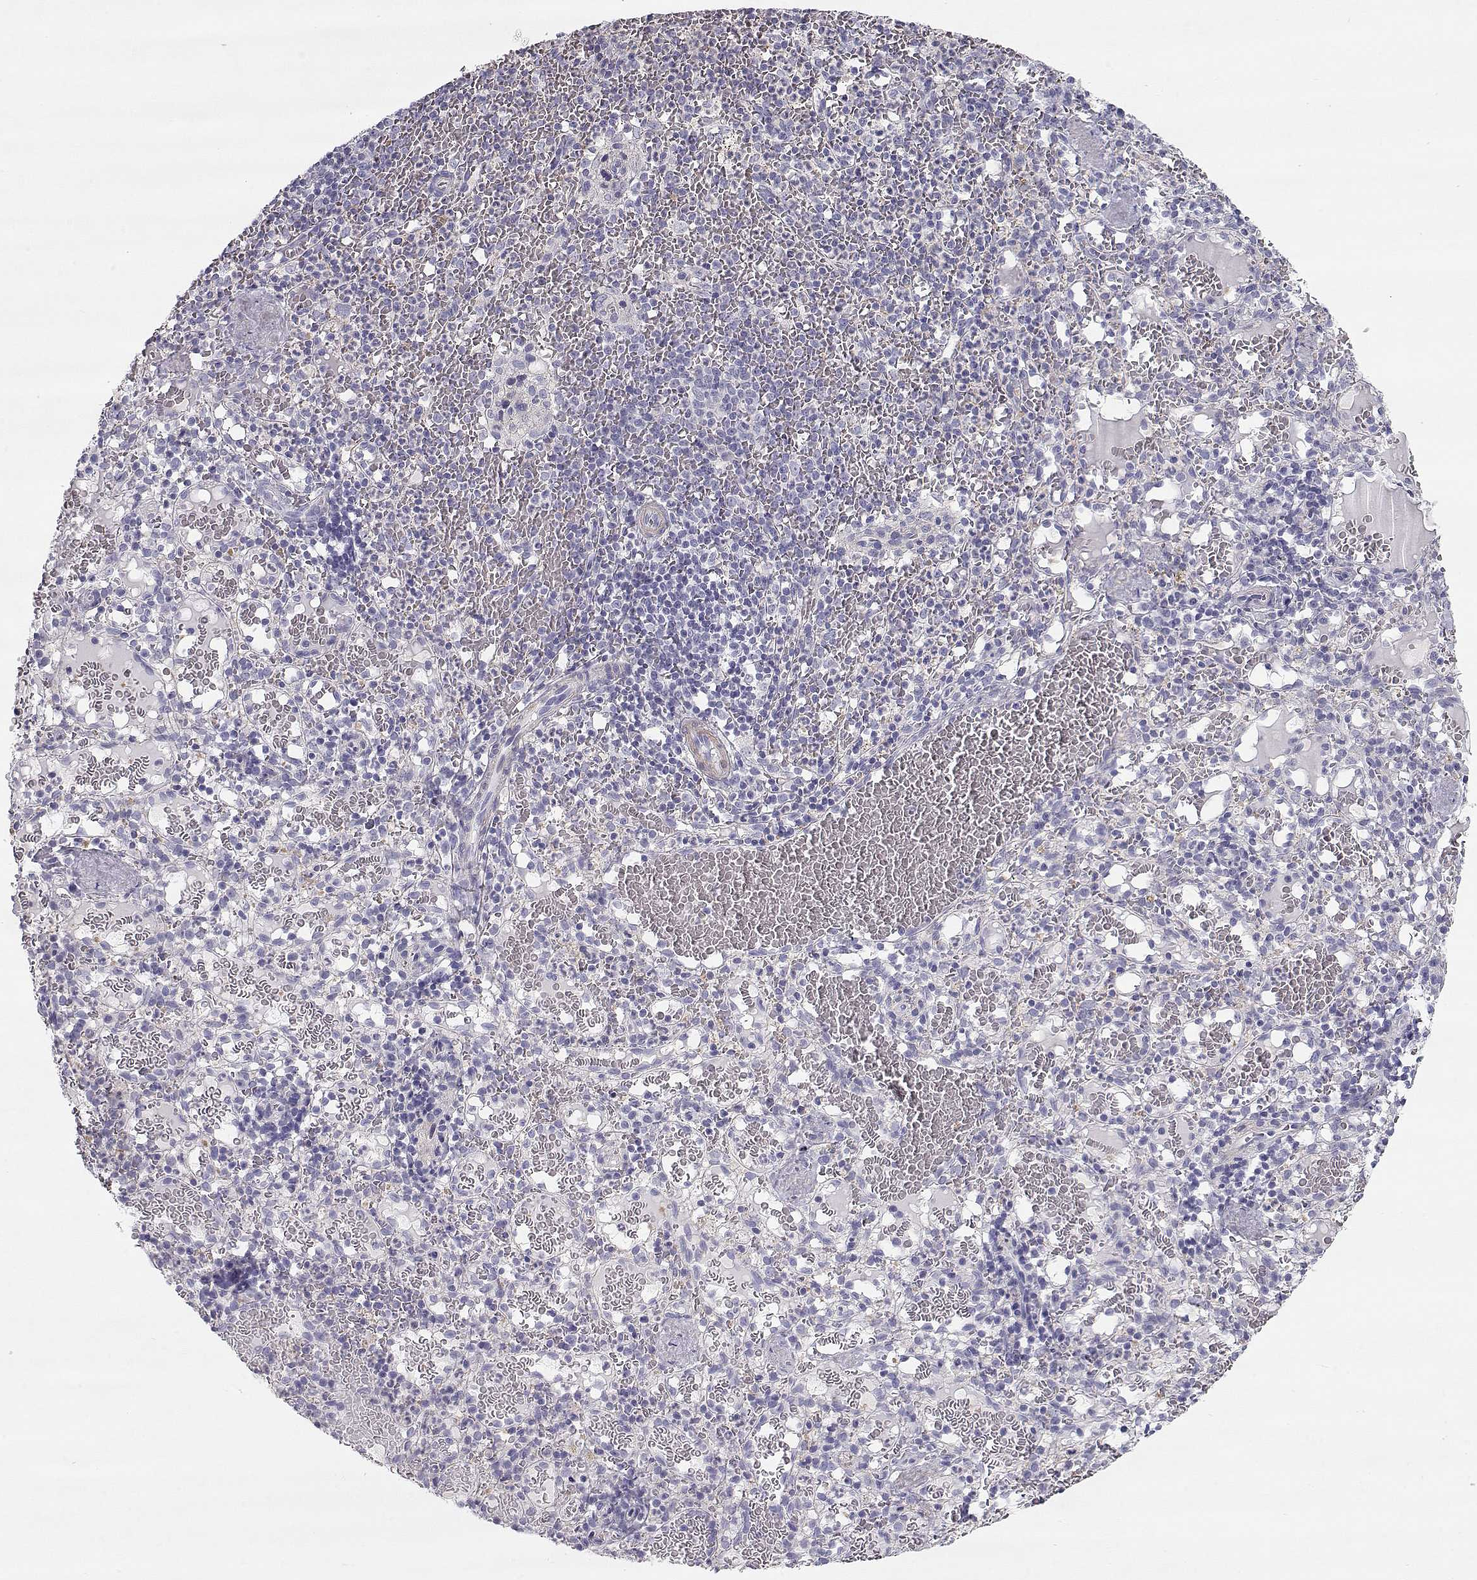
{"staining": {"intensity": "negative", "quantity": "none", "location": "none"}, "tissue": "spleen", "cell_type": "Cells in red pulp", "image_type": "normal", "snomed": [{"axis": "morphology", "description": "Normal tissue, NOS"}, {"axis": "topography", "description": "Spleen"}], "caption": "Micrograph shows no protein staining in cells in red pulp of benign spleen.", "gene": "SLITRK3", "patient": {"sex": "male", "age": 11}}